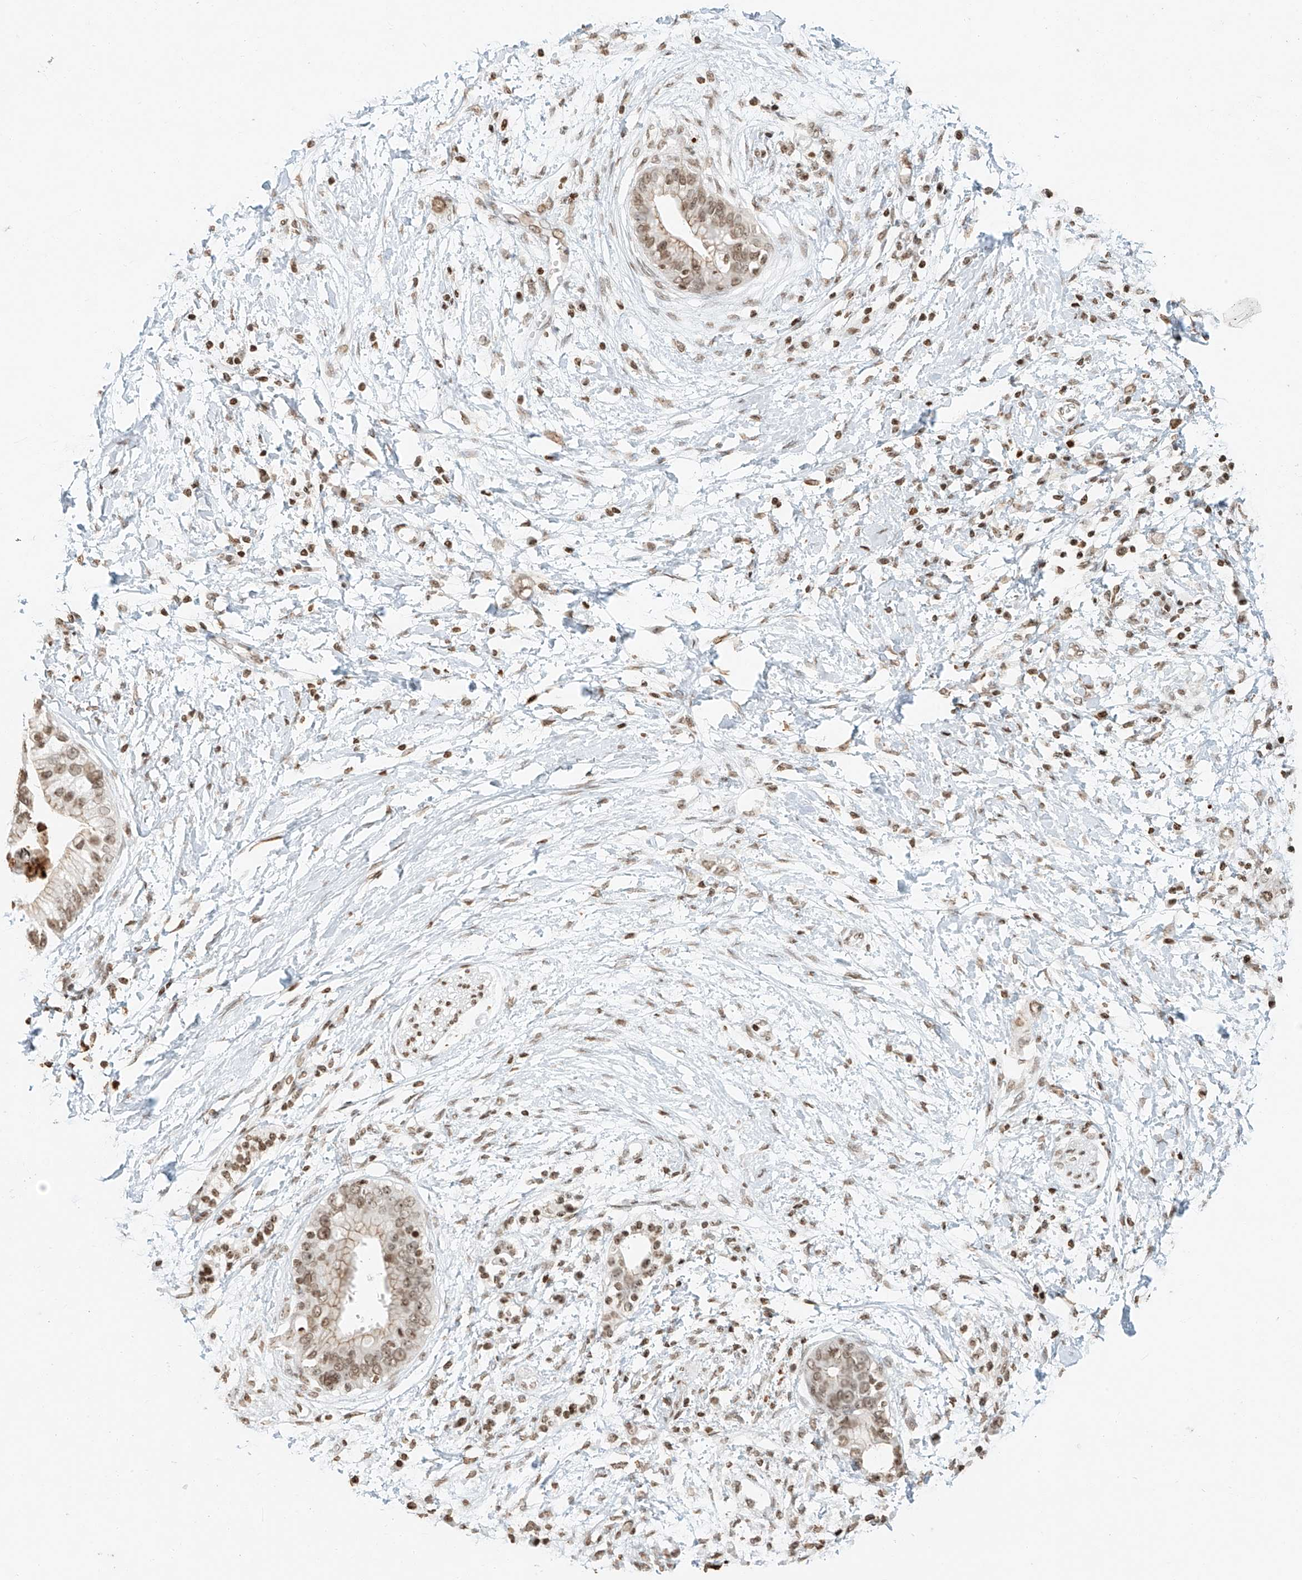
{"staining": {"intensity": "moderate", "quantity": ">75%", "location": "nuclear"}, "tissue": "pancreatic cancer", "cell_type": "Tumor cells", "image_type": "cancer", "snomed": [{"axis": "morphology", "description": "Normal tissue, NOS"}, {"axis": "morphology", "description": "Adenocarcinoma, NOS"}, {"axis": "topography", "description": "Pancreas"}, {"axis": "topography", "description": "Peripheral nerve tissue"}], "caption": "Immunohistochemical staining of human pancreatic cancer demonstrates medium levels of moderate nuclear protein positivity in approximately >75% of tumor cells.", "gene": "C17orf58", "patient": {"sex": "male", "age": 59}}